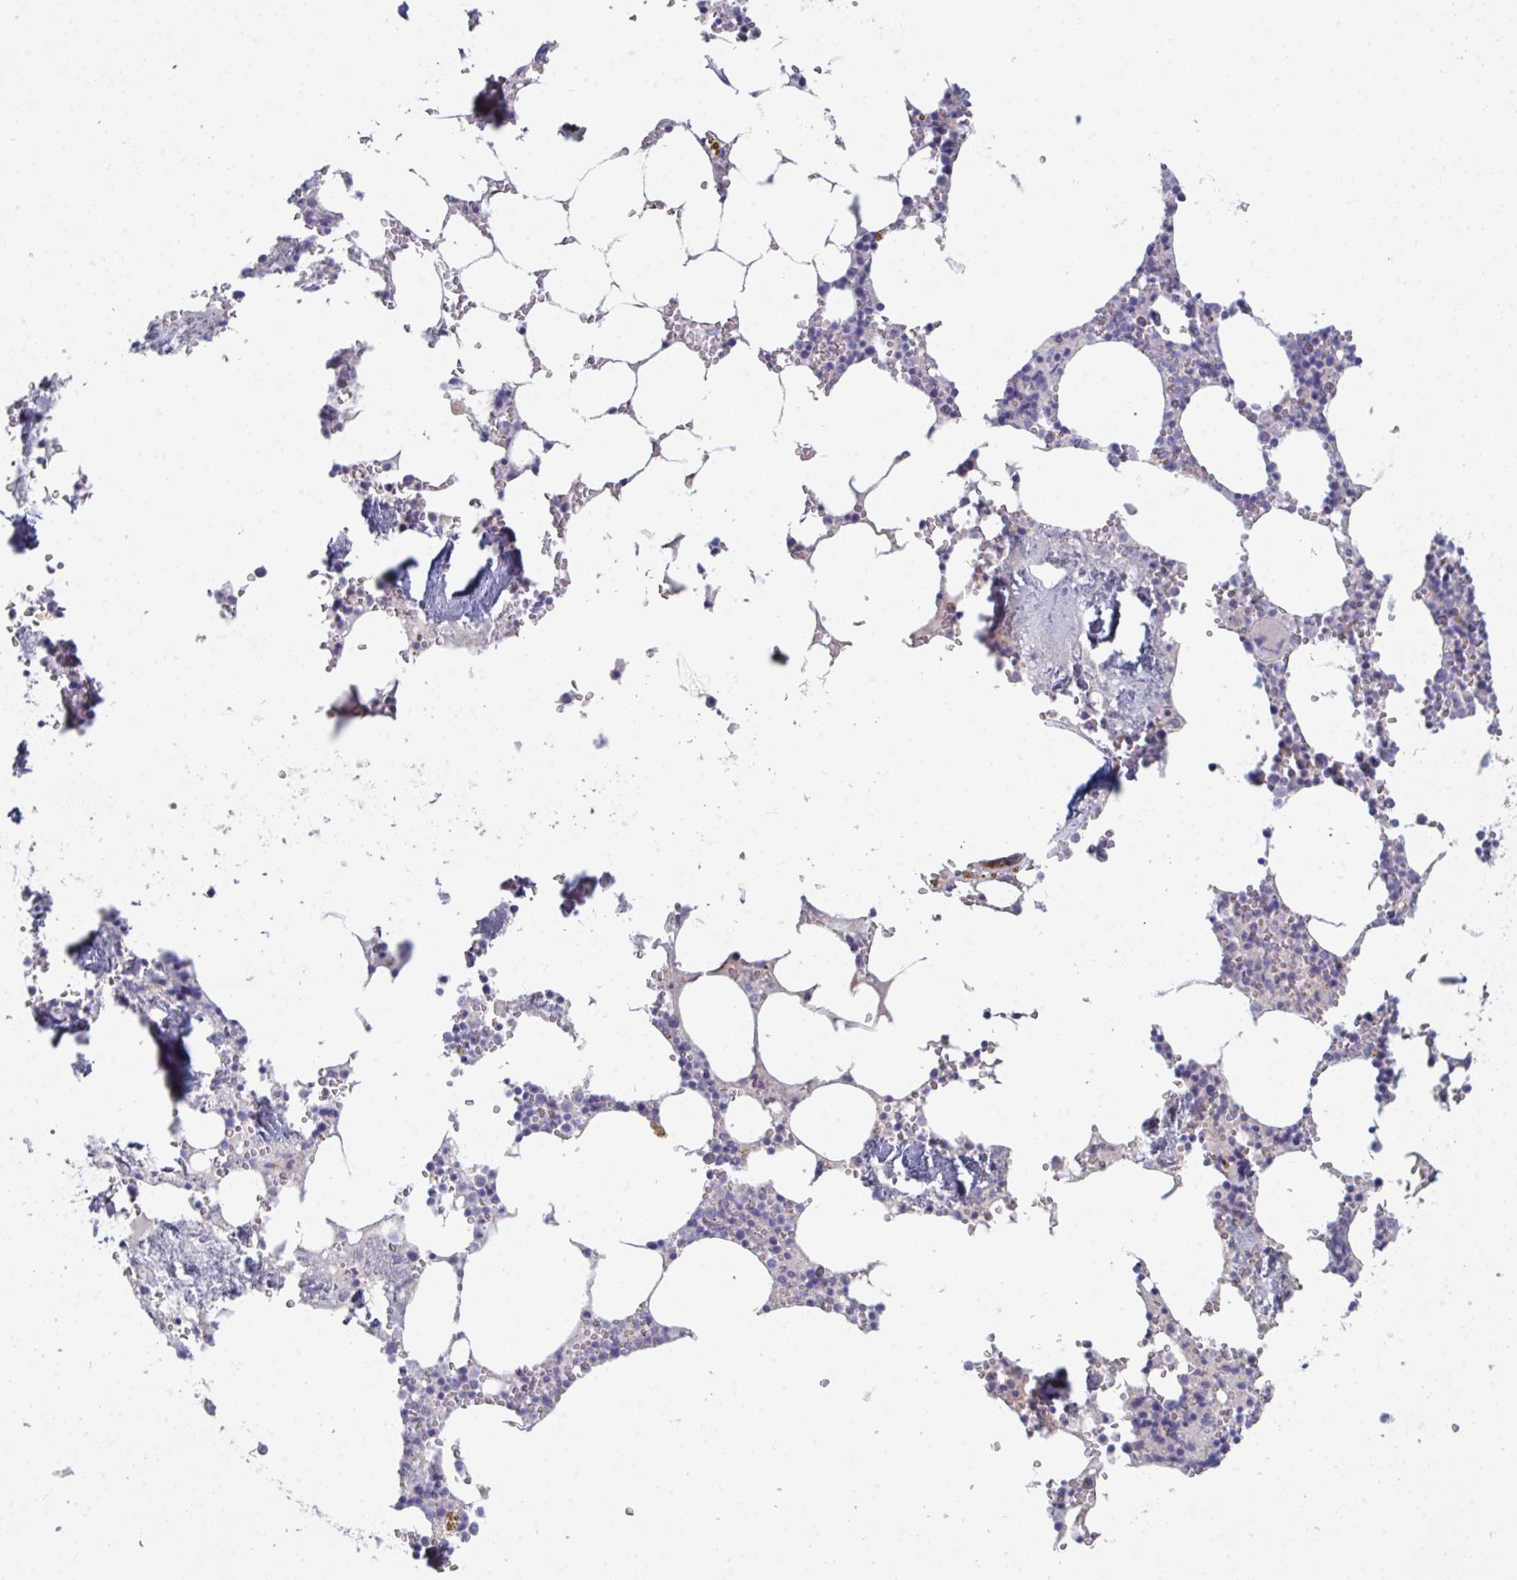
{"staining": {"intensity": "negative", "quantity": "none", "location": "none"}, "tissue": "bone marrow", "cell_type": "Hematopoietic cells", "image_type": "normal", "snomed": [{"axis": "morphology", "description": "Normal tissue, NOS"}, {"axis": "topography", "description": "Bone marrow"}], "caption": "Image shows no significant protein expression in hematopoietic cells of normal bone marrow. (Stains: DAB IHC with hematoxylin counter stain, Microscopy: brightfield microscopy at high magnification).", "gene": "HGFAC", "patient": {"sex": "male", "age": 54}}